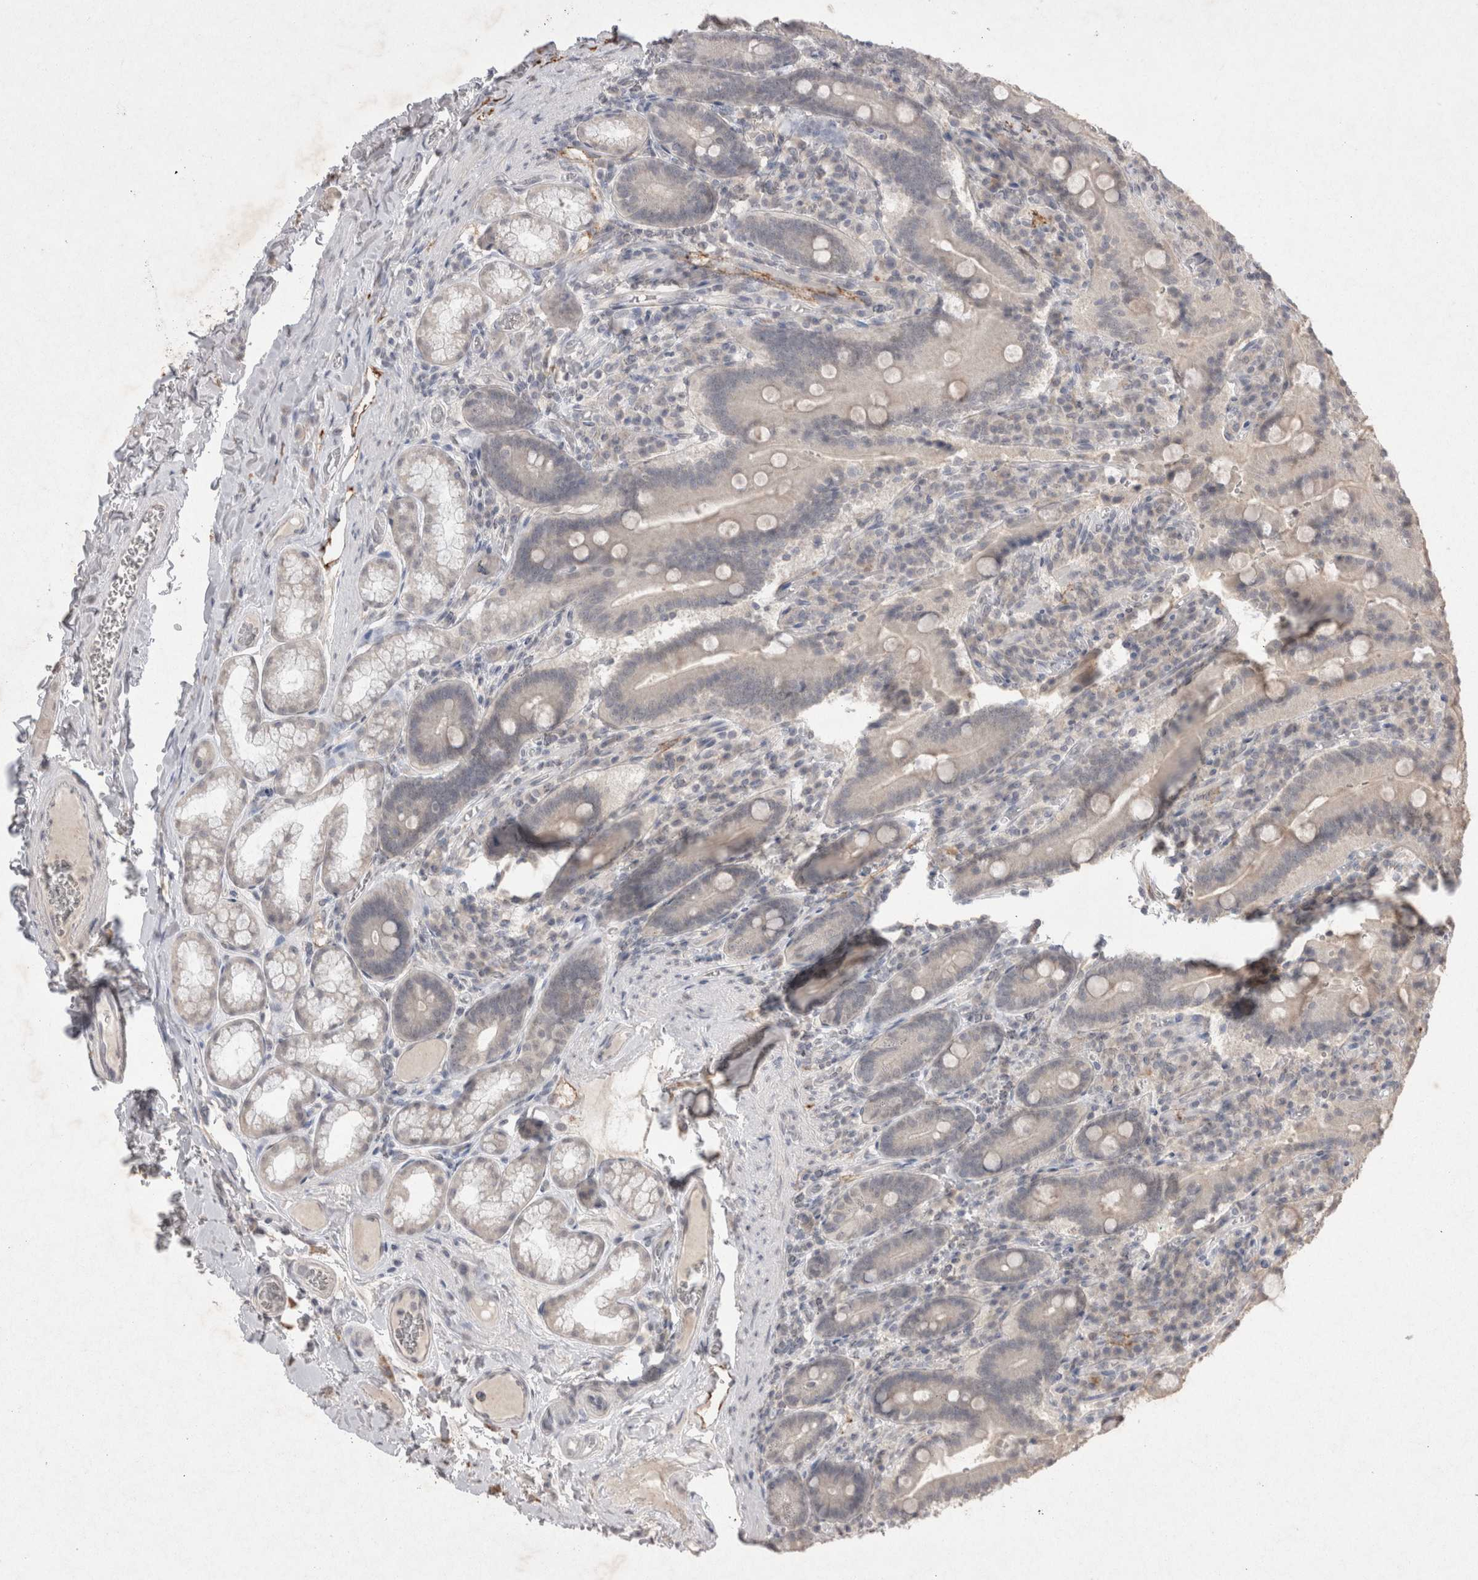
{"staining": {"intensity": "negative", "quantity": "none", "location": "none"}, "tissue": "duodenum", "cell_type": "Glandular cells", "image_type": "normal", "snomed": [{"axis": "morphology", "description": "Normal tissue, NOS"}, {"axis": "topography", "description": "Duodenum"}], "caption": "Immunohistochemistry photomicrograph of unremarkable duodenum: human duodenum stained with DAB (3,3'-diaminobenzidine) shows no significant protein staining in glandular cells.", "gene": "LYVE1", "patient": {"sex": "female", "age": 62}}